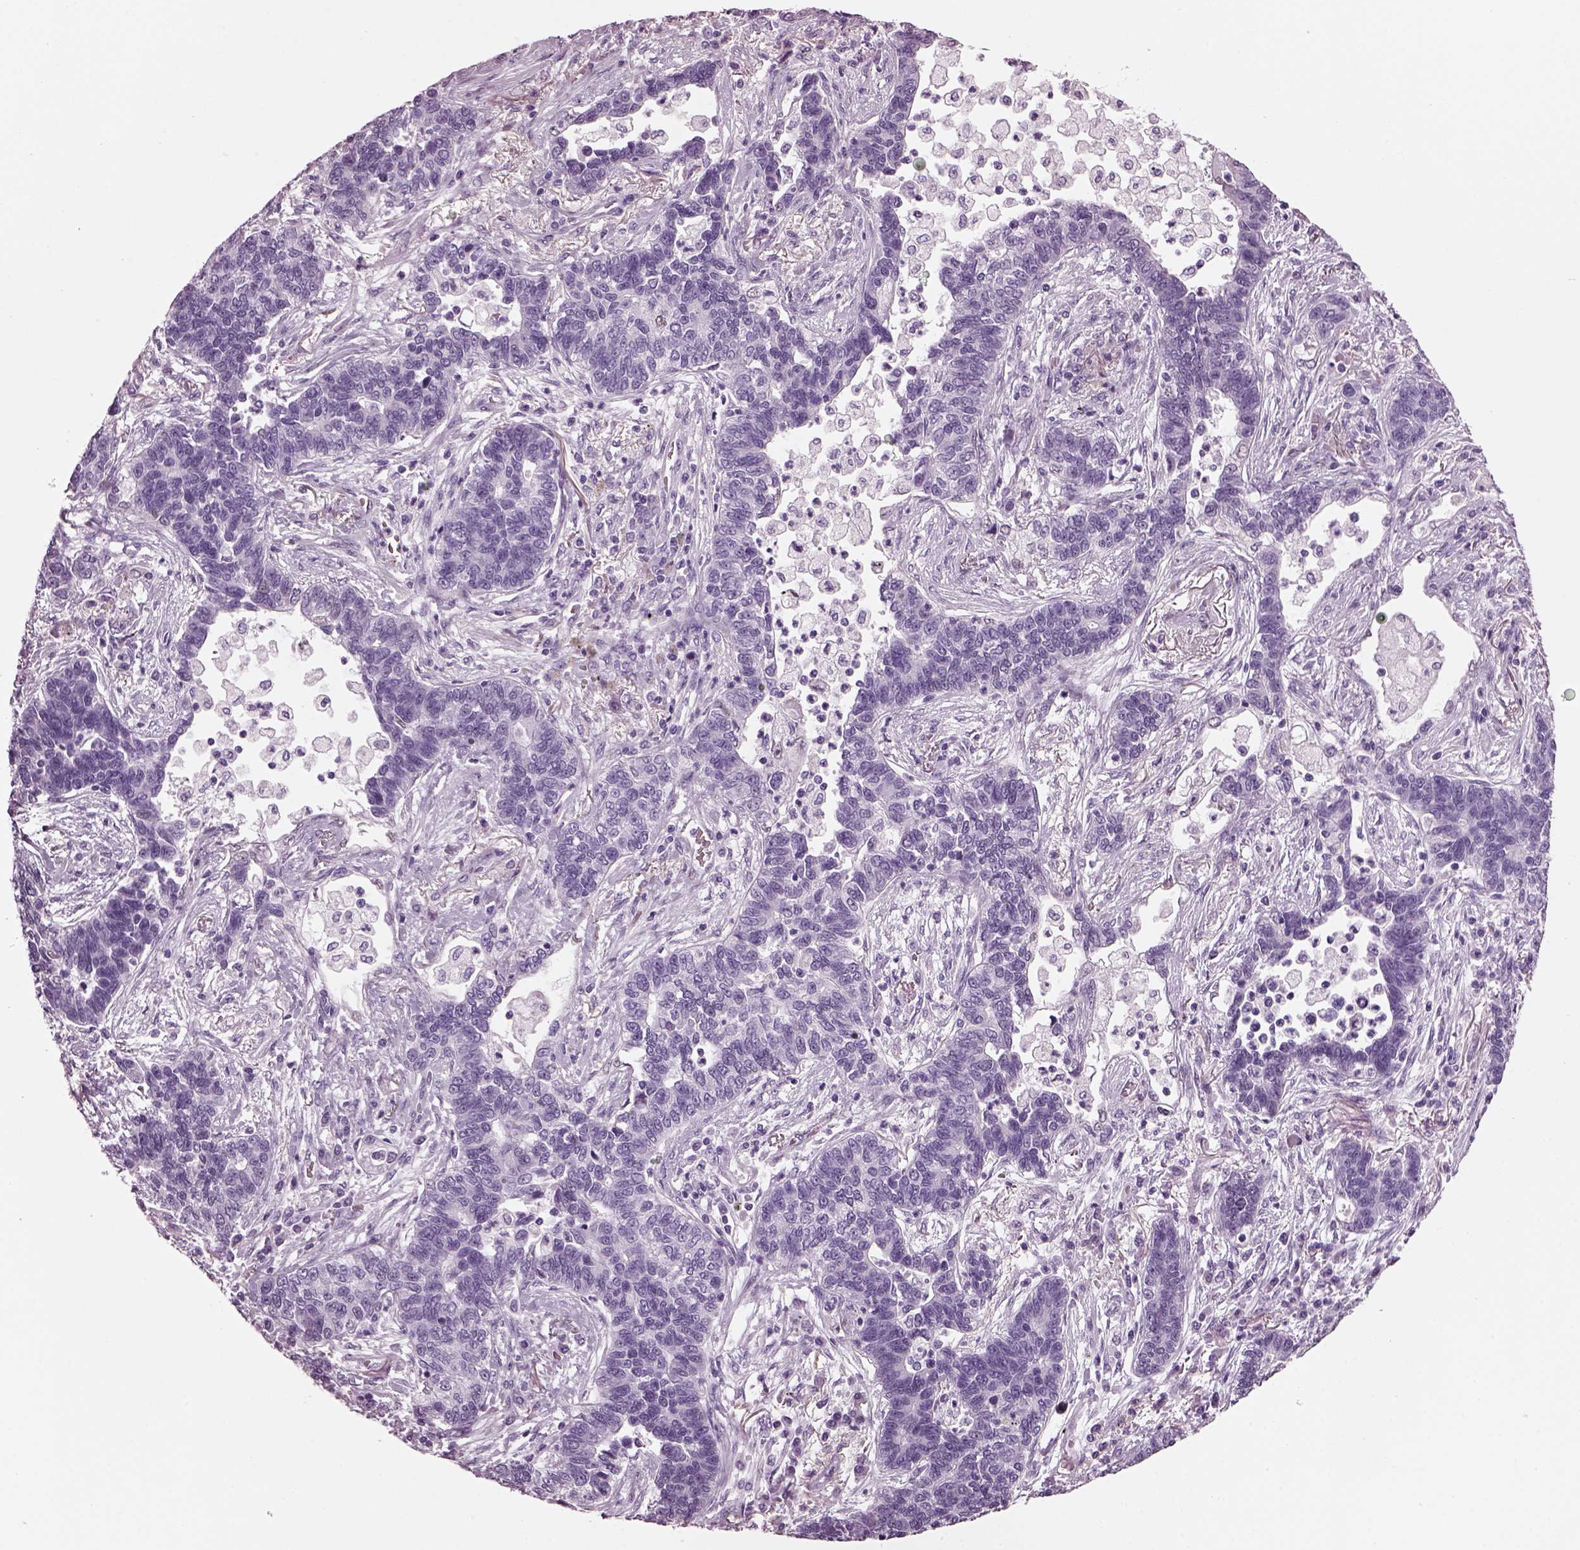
{"staining": {"intensity": "negative", "quantity": "none", "location": "none"}, "tissue": "lung cancer", "cell_type": "Tumor cells", "image_type": "cancer", "snomed": [{"axis": "morphology", "description": "Adenocarcinoma, NOS"}, {"axis": "topography", "description": "Lung"}], "caption": "This is an IHC micrograph of human lung adenocarcinoma. There is no expression in tumor cells.", "gene": "KRTAP3-2", "patient": {"sex": "female", "age": 57}}